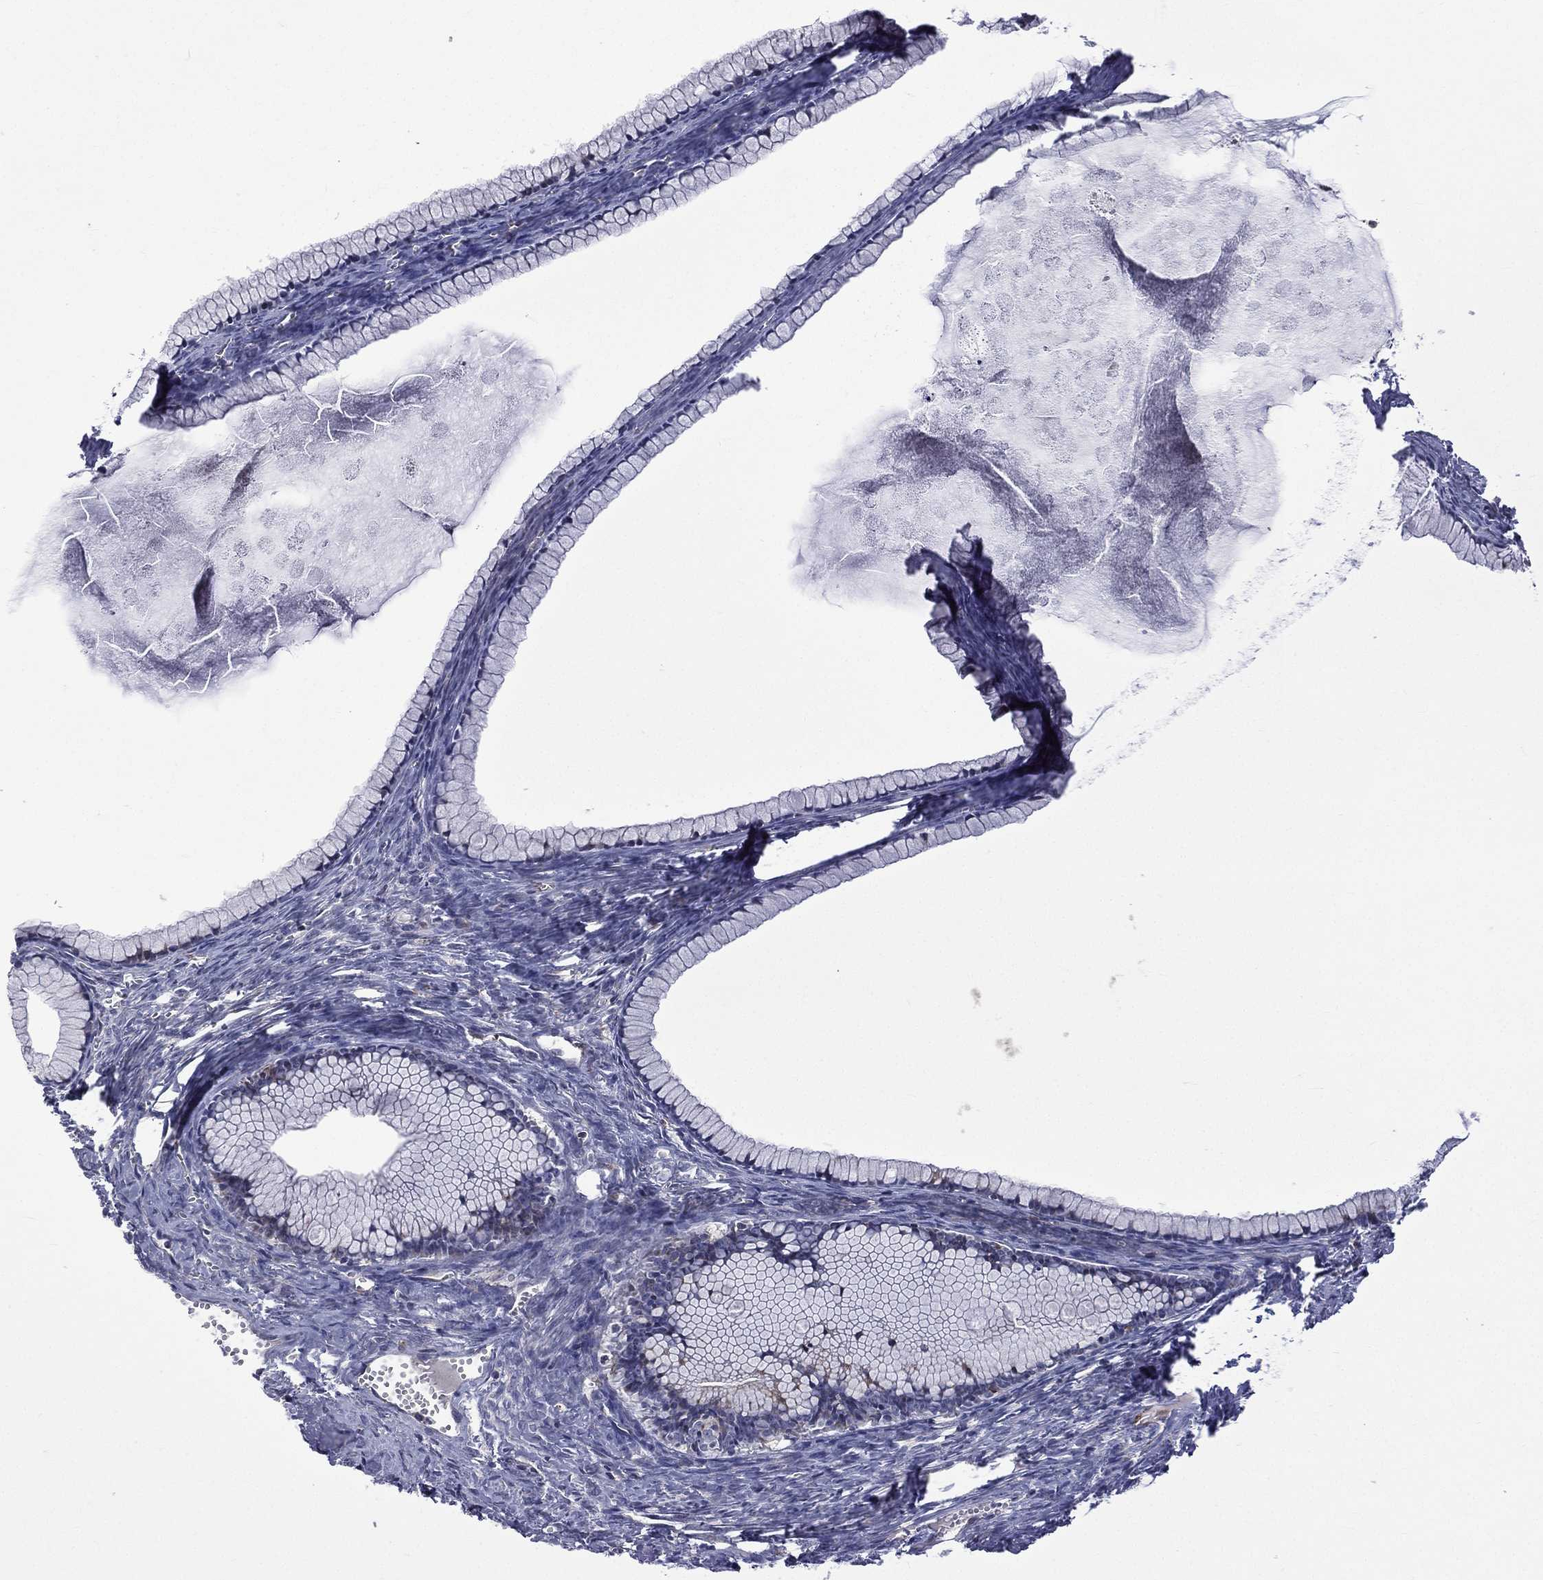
{"staining": {"intensity": "negative", "quantity": "none", "location": "none"}, "tissue": "ovarian cancer", "cell_type": "Tumor cells", "image_type": "cancer", "snomed": [{"axis": "morphology", "description": "Cystadenocarcinoma, mucinous, NOS"}, {"axis": "topography", "description": "Ovary"}], "caption": "Immunohistochemical staining of mucinous cystadenocarcinoma (ovarian) displays no significant positivity in tumor cells.", "gene": "C20orf96", "patient": {"sex": "female", "age": 41}}